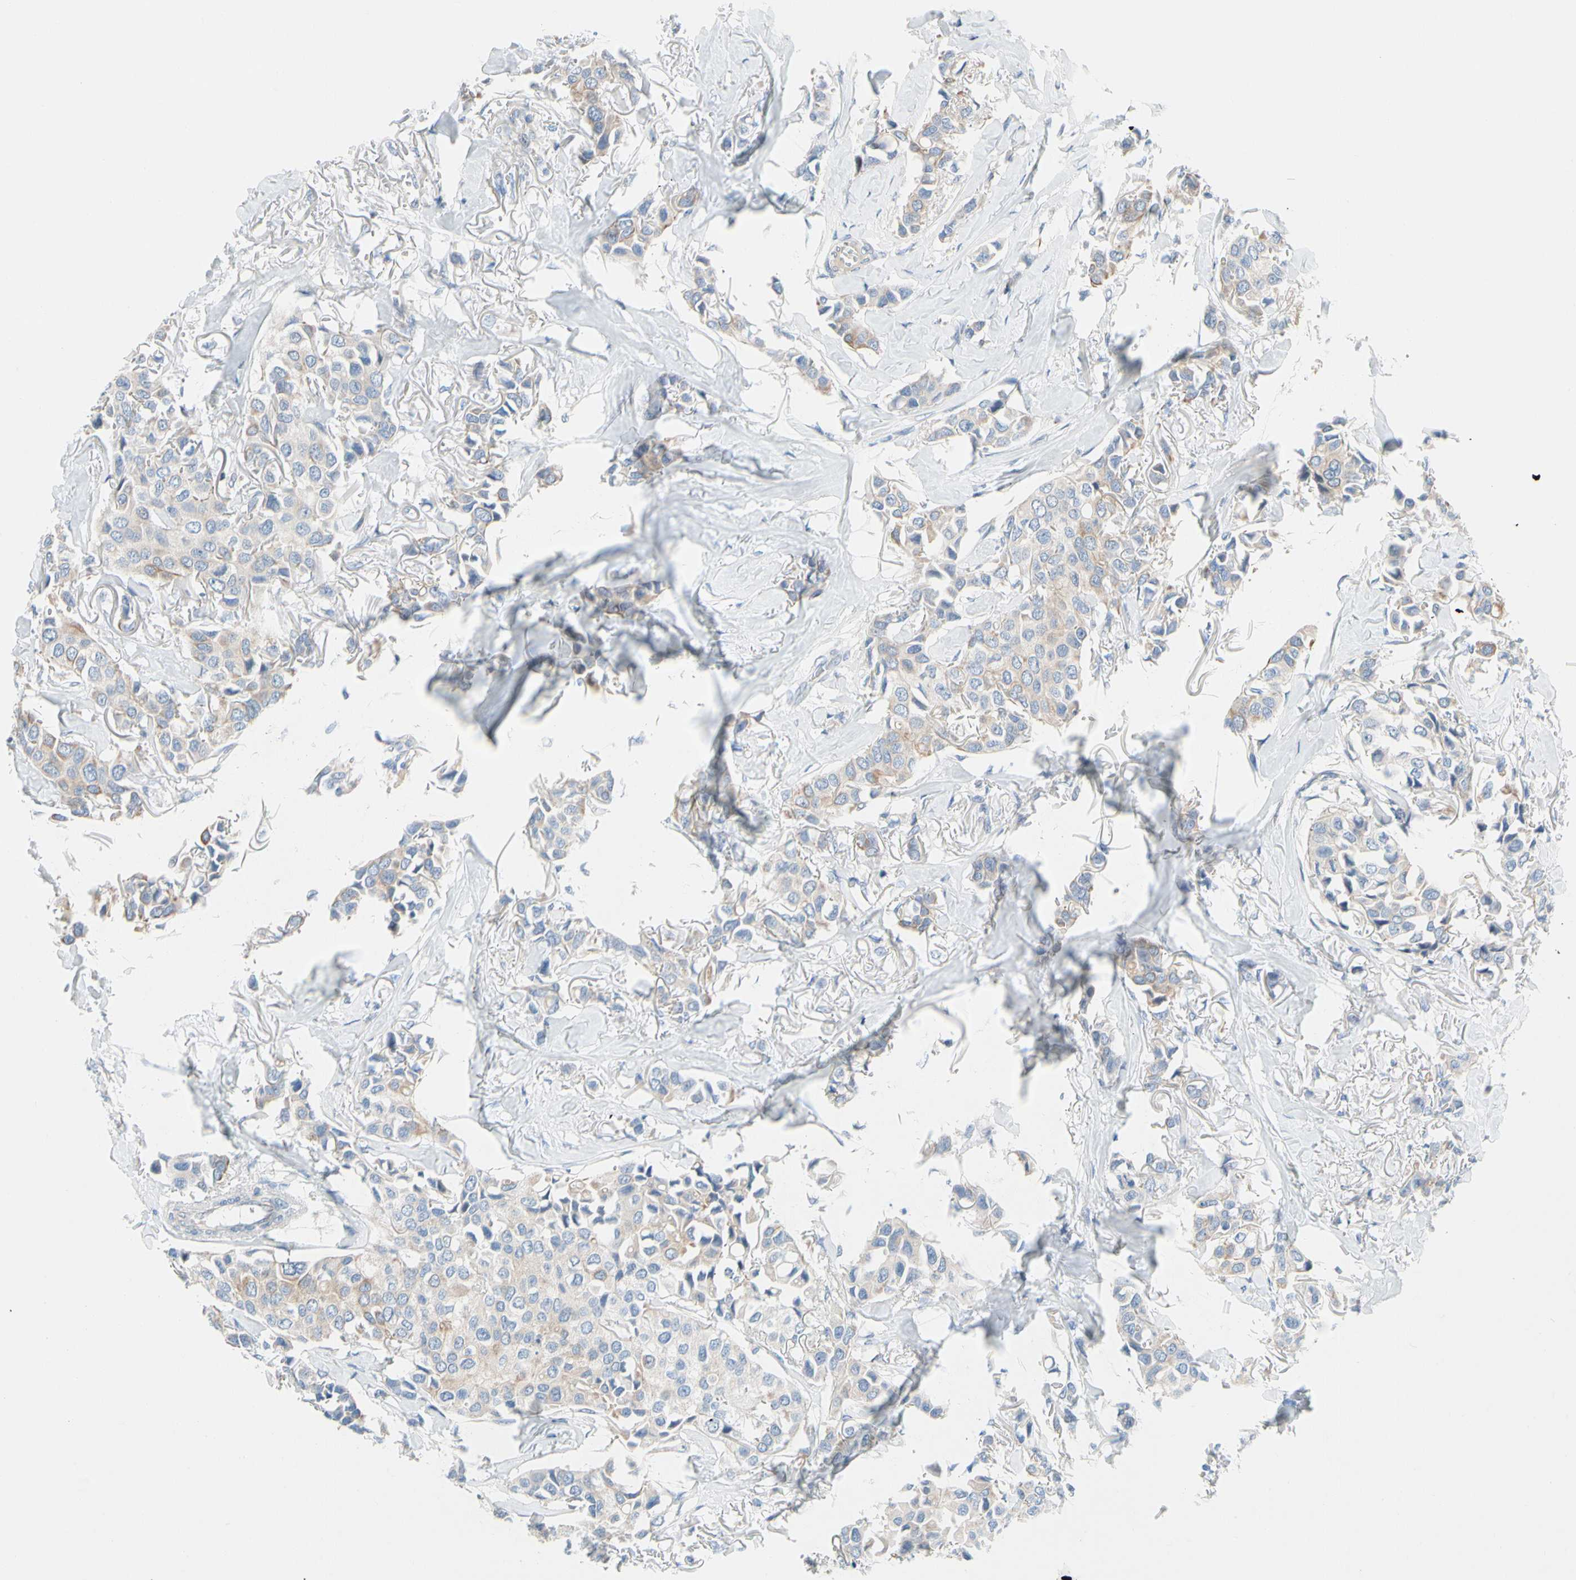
{"staining": {"intensity": "weak", "quantity": "25%-75%", "location": "cytoplasmic/membranous"}, "tissue": "breast cancer", "cell_type": "Tumor cells", "image_type": "cancer", "snomed": [{"axis": "morphology", "description": "Duct carcinoma"}, {"axis": "topography", "description": "Breast"}], "caption": "Protein staining exhibits weak cytoplasmic/membranous positivity in about 25%-75% of tumor cells in breast cancer.", "gene": "ZNF132", "patient": {"sex": "female", "age": 80}}